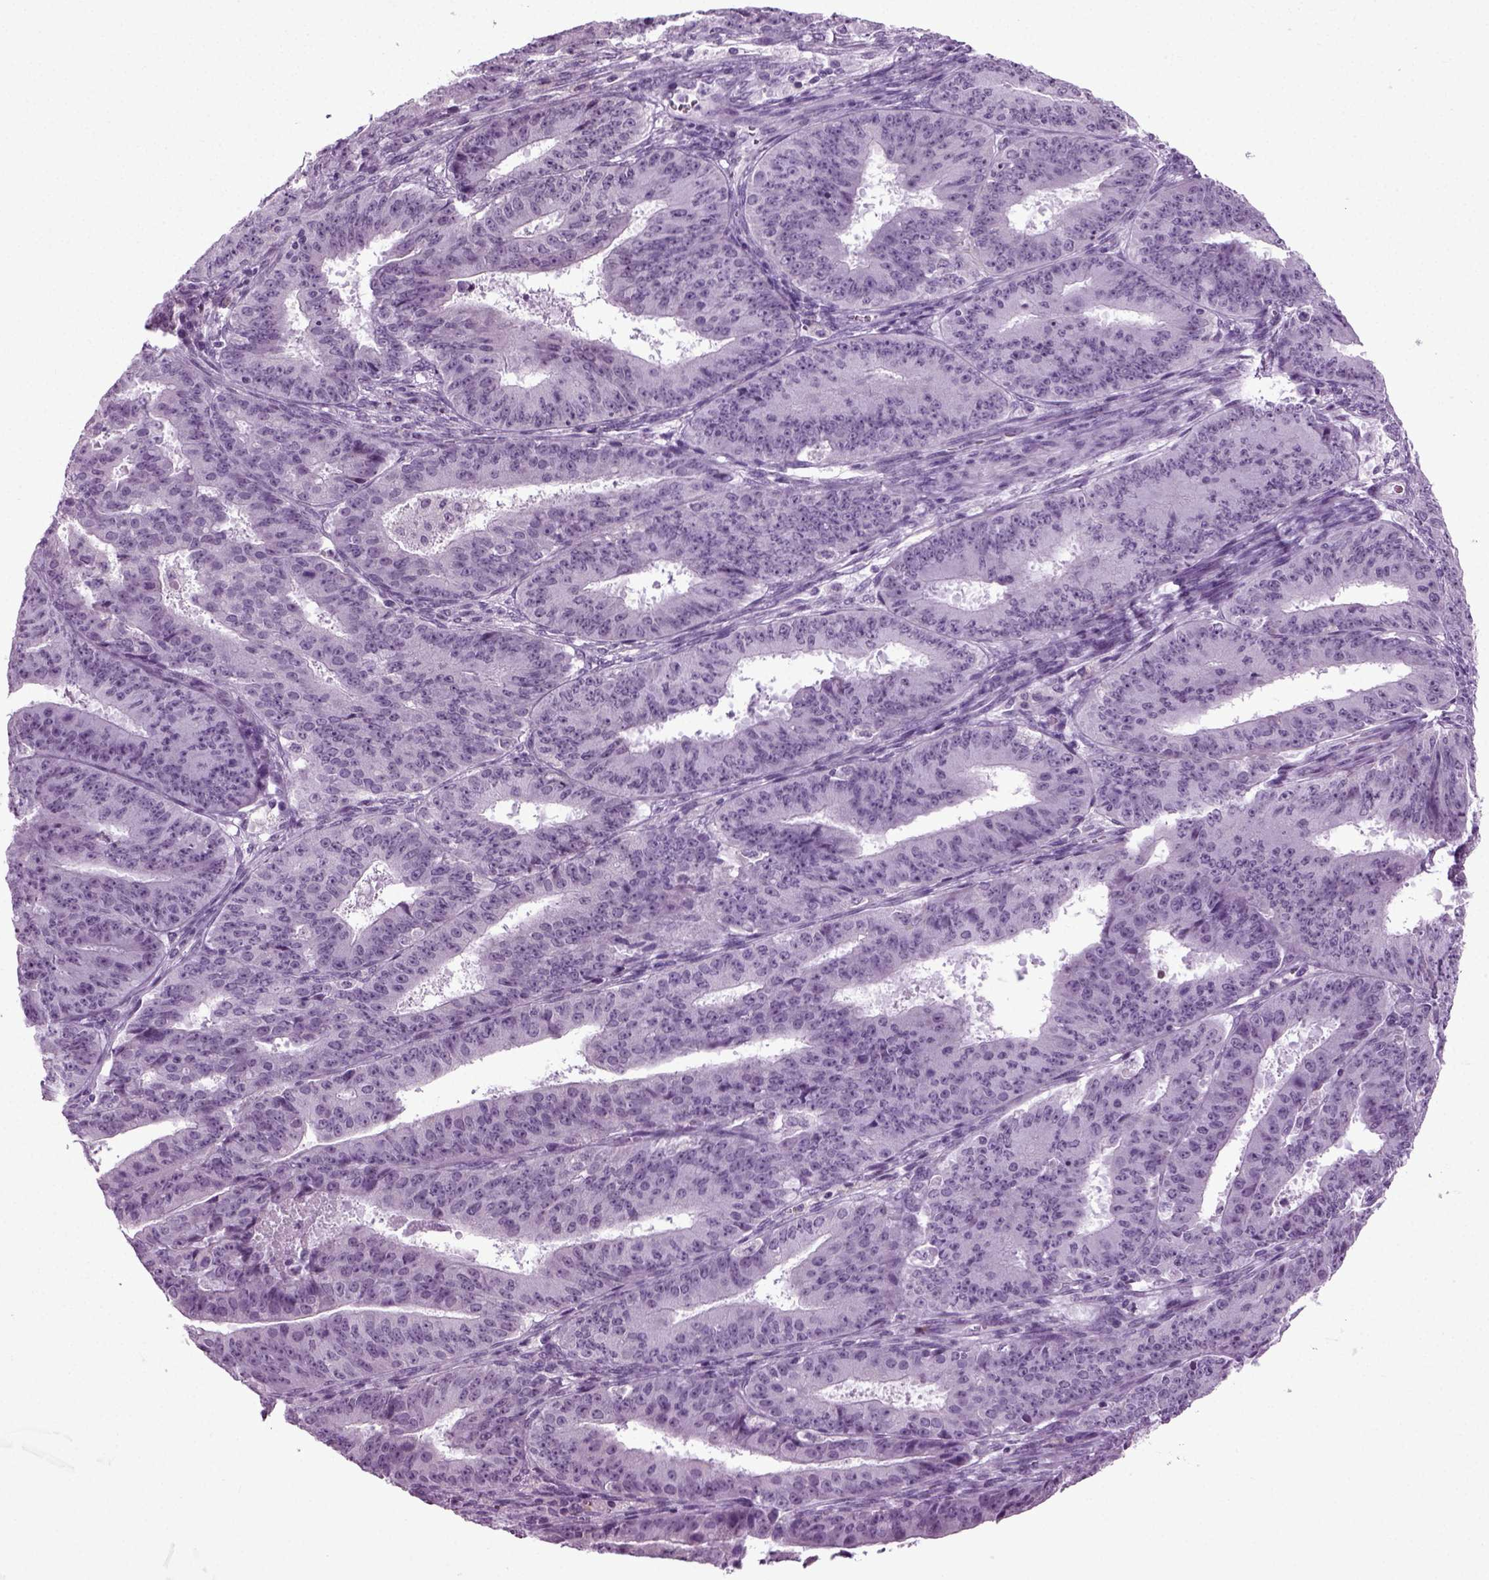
{"staining": {"intensity": "negative", "quantity": "none", "location": "none"}, "tissue": "ovarian cancer", "cell_type": "Tumor cells", "image_type": "cancer", "snomed": [{"axis": "morphology", "description": "Carcinoma, endometroid"}, {"axis": "topography", "description": "Ovary"}], "caption": "IHC of endometroid carcinoma (ovarian) displays no staining in tumor cells. Nuclei are stained in blue.", "gene": "PRLH", "patient": {"sex": "female", "age": 42}}